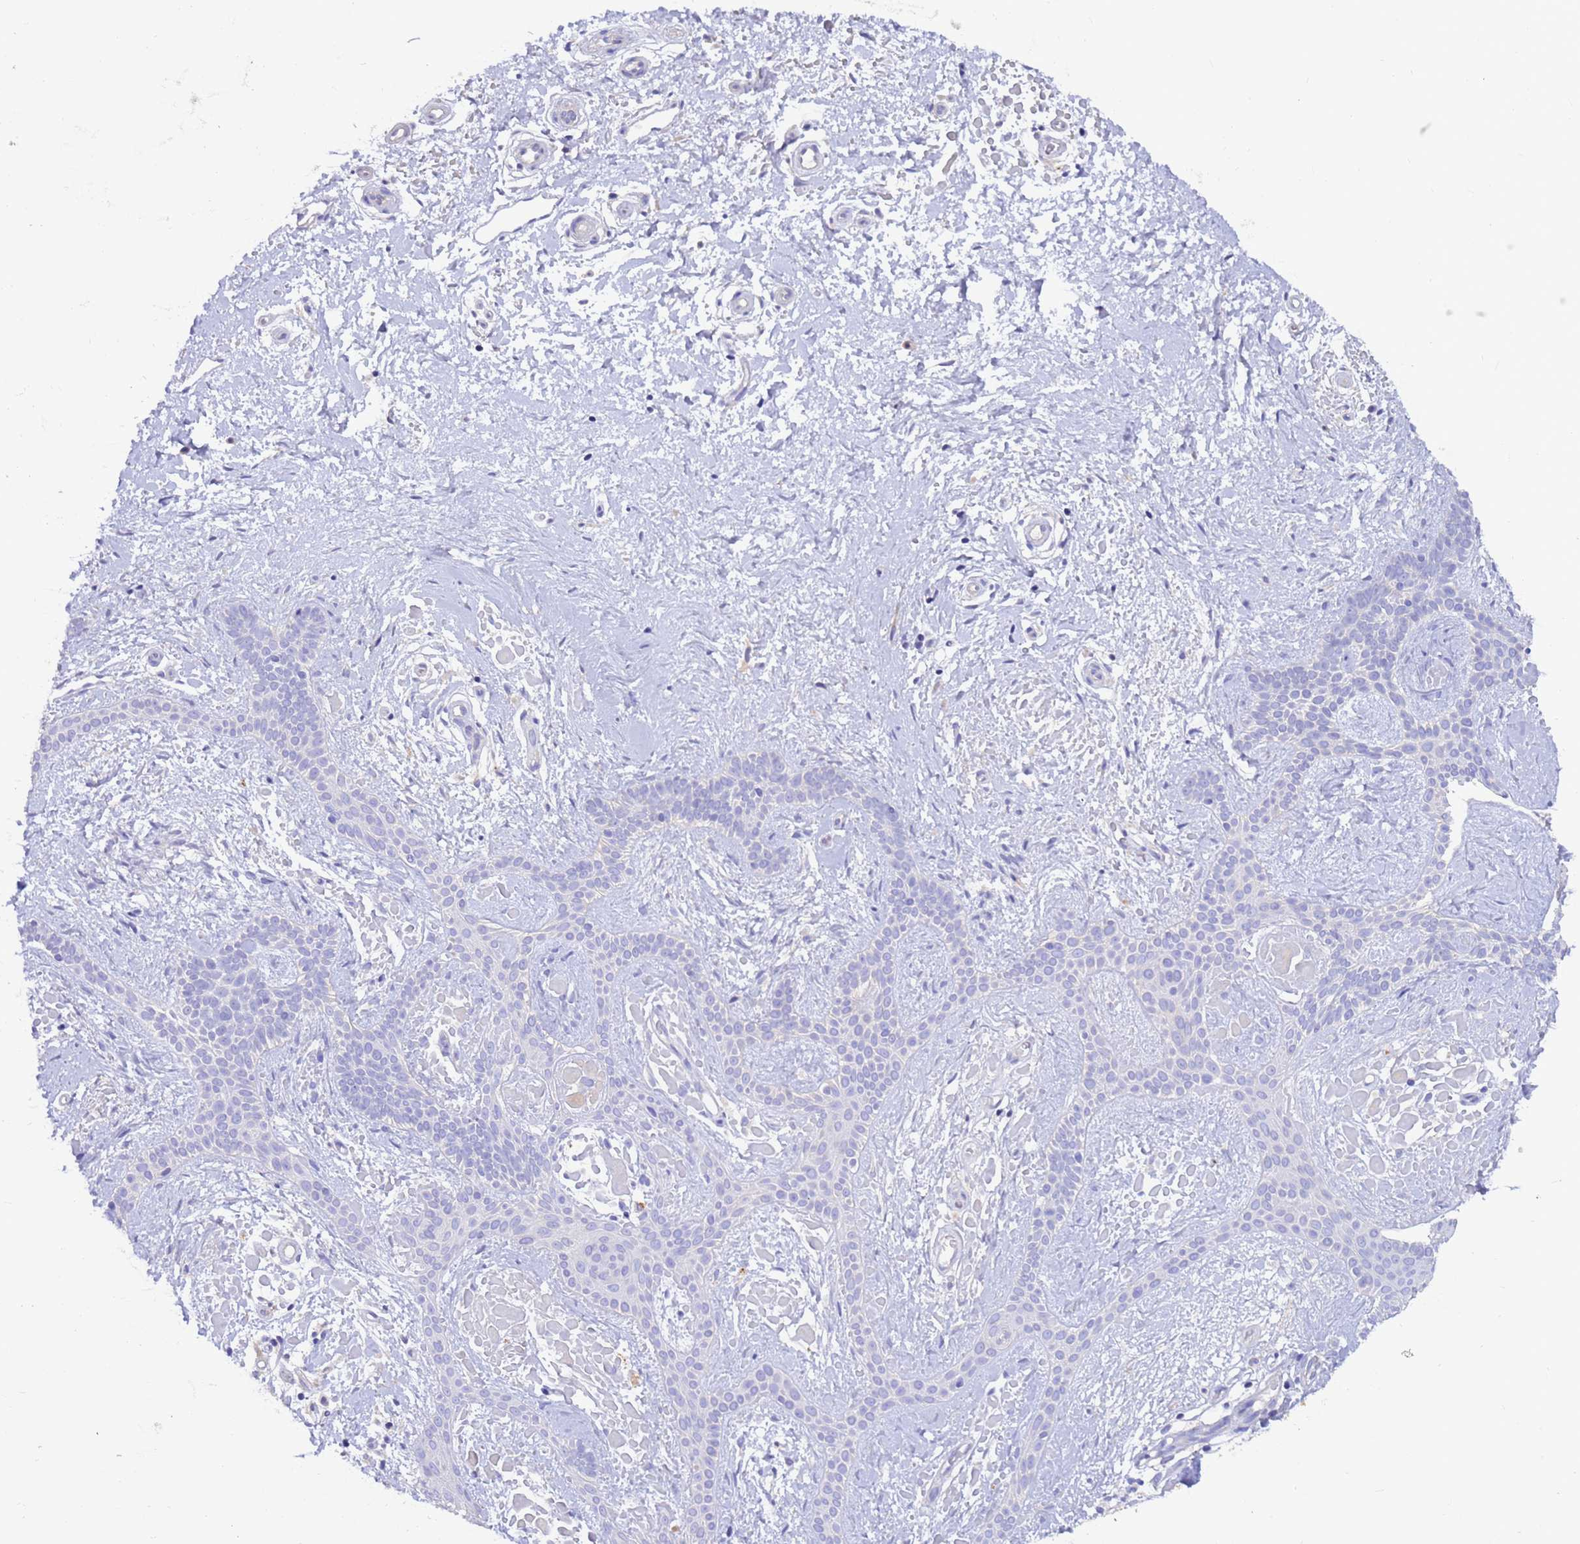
{"staining": {"intensity": "negative", "quantity": "none", "location": "none"}, "tissue": "skin cancer", "cell_type": "Tumor cells", "image_type": "cancer", "snomed": [{"axis": "morphology", "description": "Basal cell carcinoma"}, {"axis": "topography", "description": "Skin"}], "caption": "Histopathology image shows no protein staining in tumor cells of skin cancer tissue.", "gene": "SRL", "patient": {"sex": "male", "age": 78}}